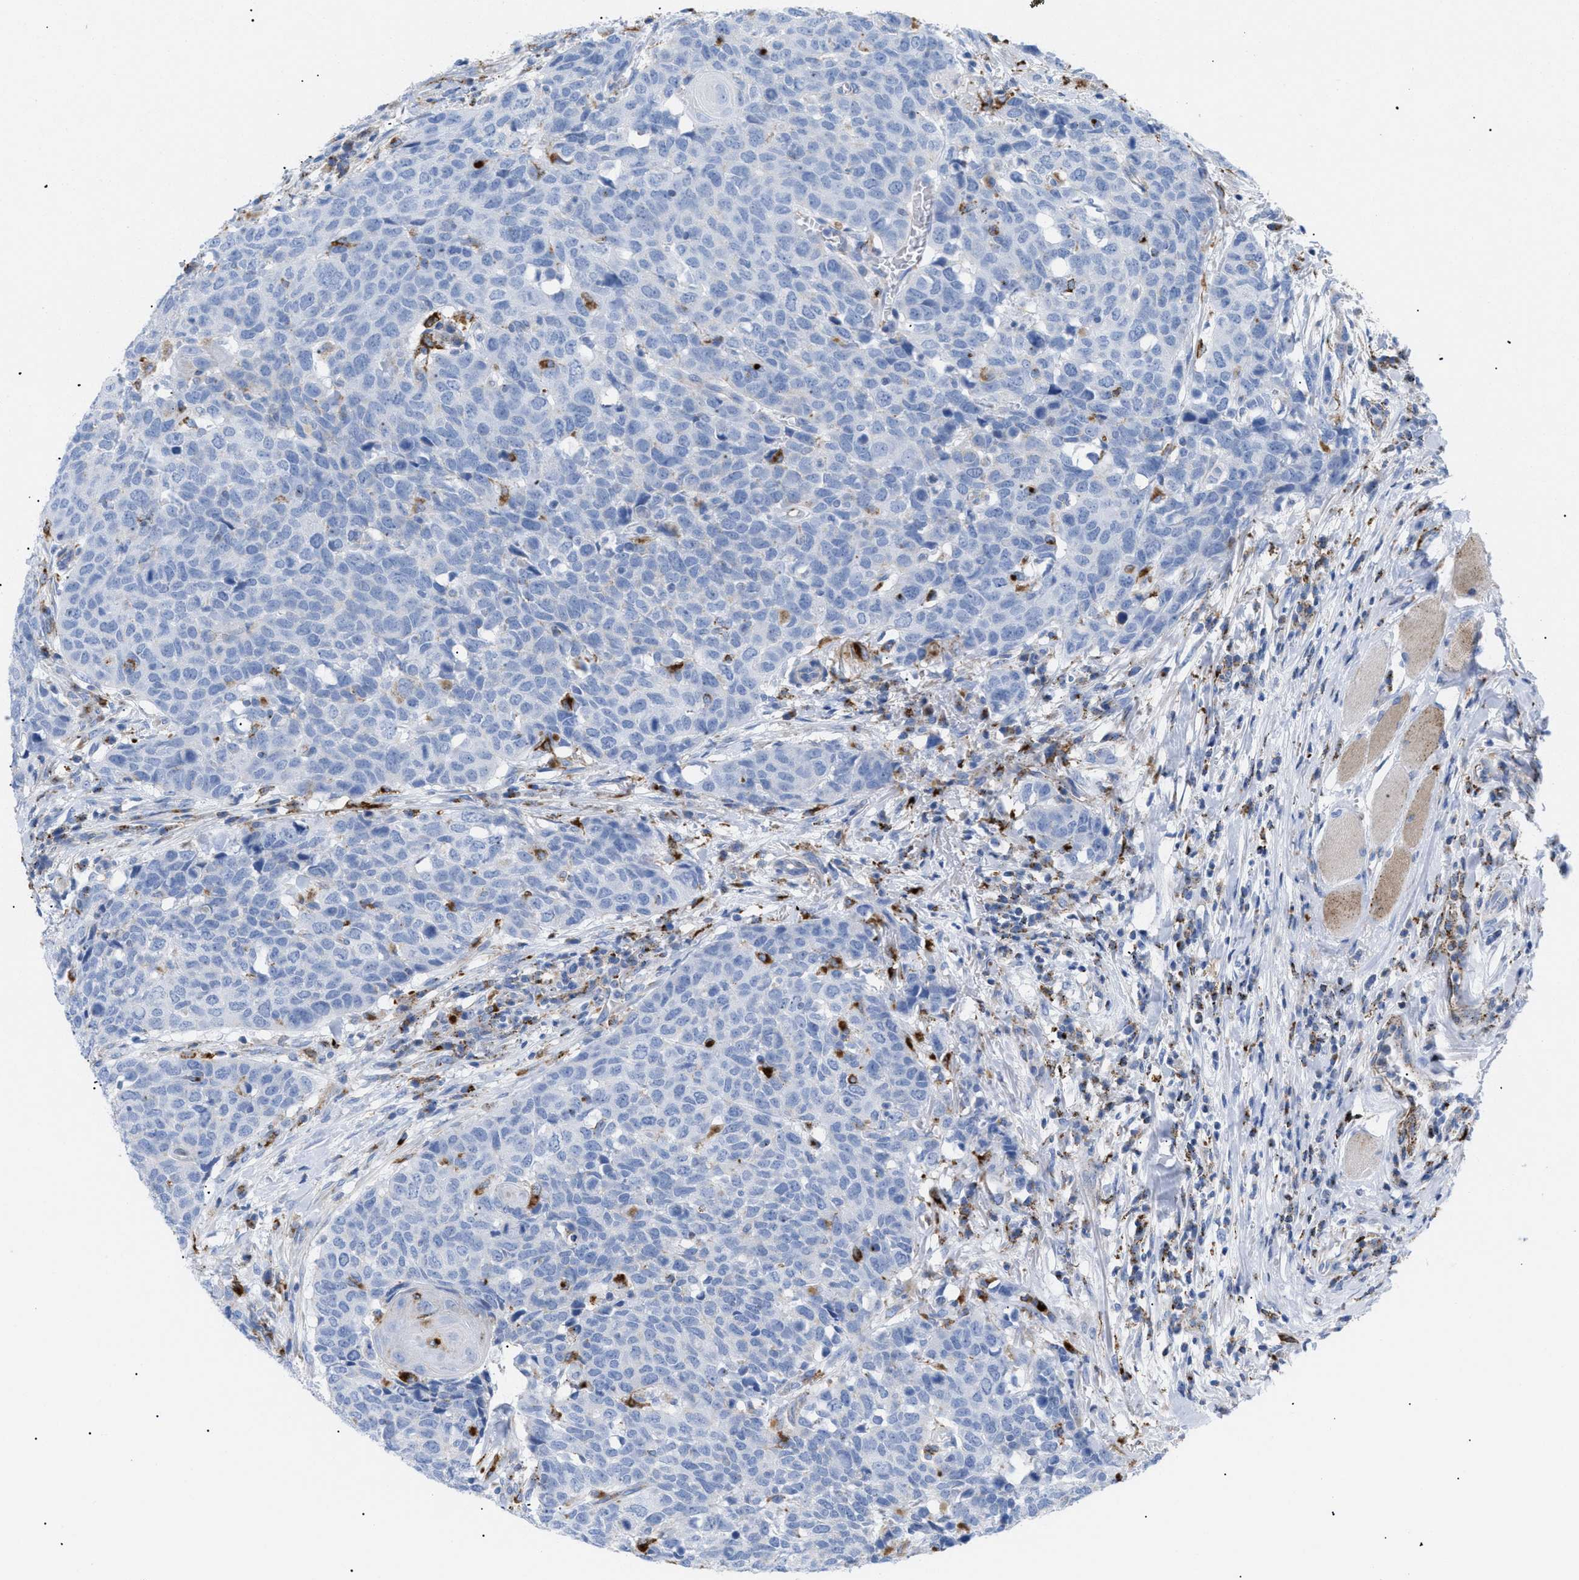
{"staining": {"intensity": "negative", "quantity": "none", "location": "none"}, "tissue": "head and neck cancer", "cell_type": "Tumor cells", "image_type": "cancer", "snomed": [{"axis": "morphology", "description": "Squamous cell carcinoma, NOS"}, {"axis": "topography", "description": "Head-Neck"}], "caption": "Immunohistochemical staining of squamous cell carcinoma (head and neck) displays no significant positivity in tumor cells. (DAB (3,3'-diaminobenzidine) IHC, high magnification).", "gene": "DRAM2", "patient": {"sex": "male", "age": 66}}